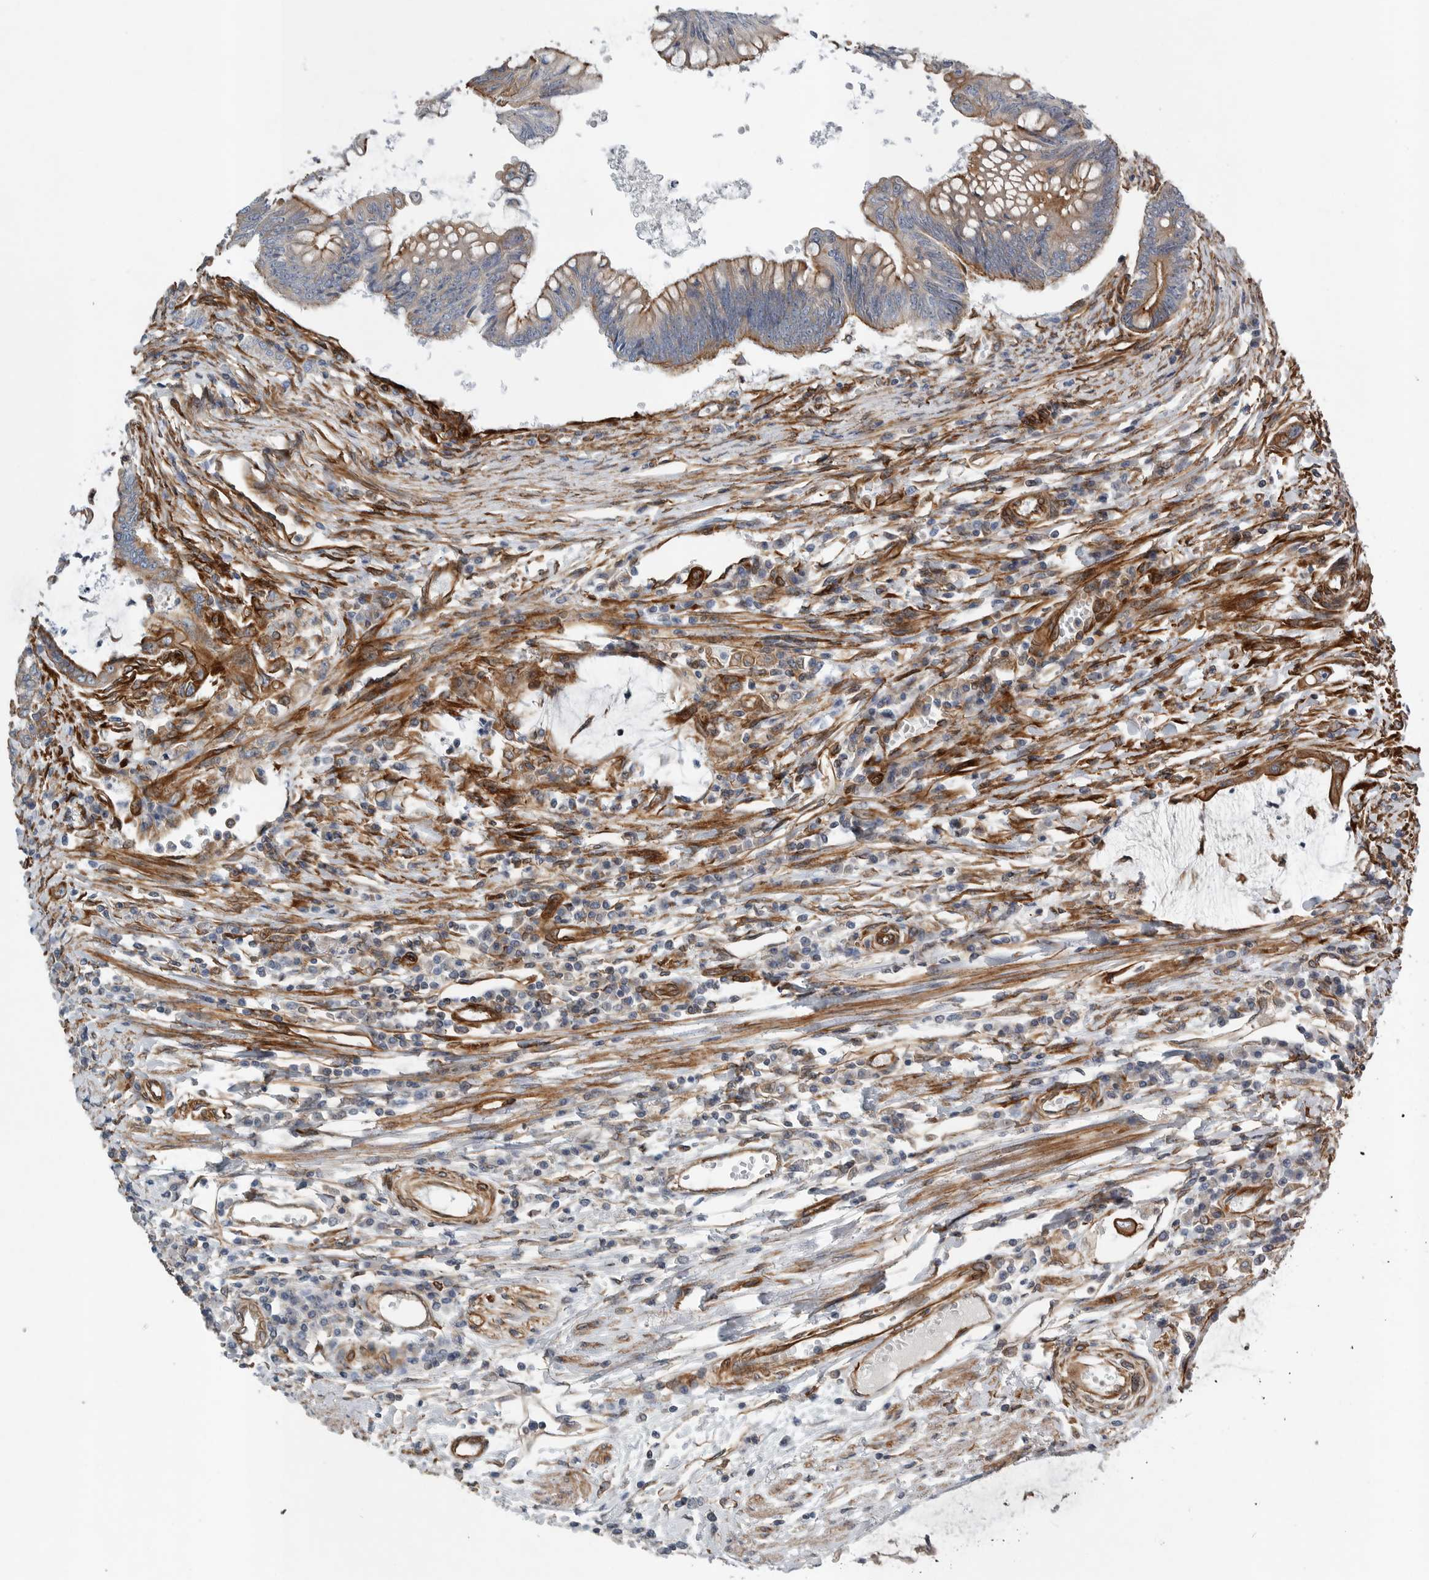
{"staining": {"intensity": "moderate", "quantity": ">75%", "location": "cytoplasmic/membranous"}, "tissue": "colorectal cancer", "cell_type": "Tumor cells", "image_type": "cancer", "snomed": [{"axis": "morphology", "description": "Adenoma, NOS"}, {"axis": "morphology", "description": "Adenocarcinoma, NOS"}, {"axis": "topography", "description": "Colon"}], "caption": "Immunohistochemical staining of adenoma (colorectal) displays moderate cytoplasmic/membranous protein staining in about >75% of tumor cells.", "gene": "PLEC", "patient": {"sex": "male", "age": 79}}